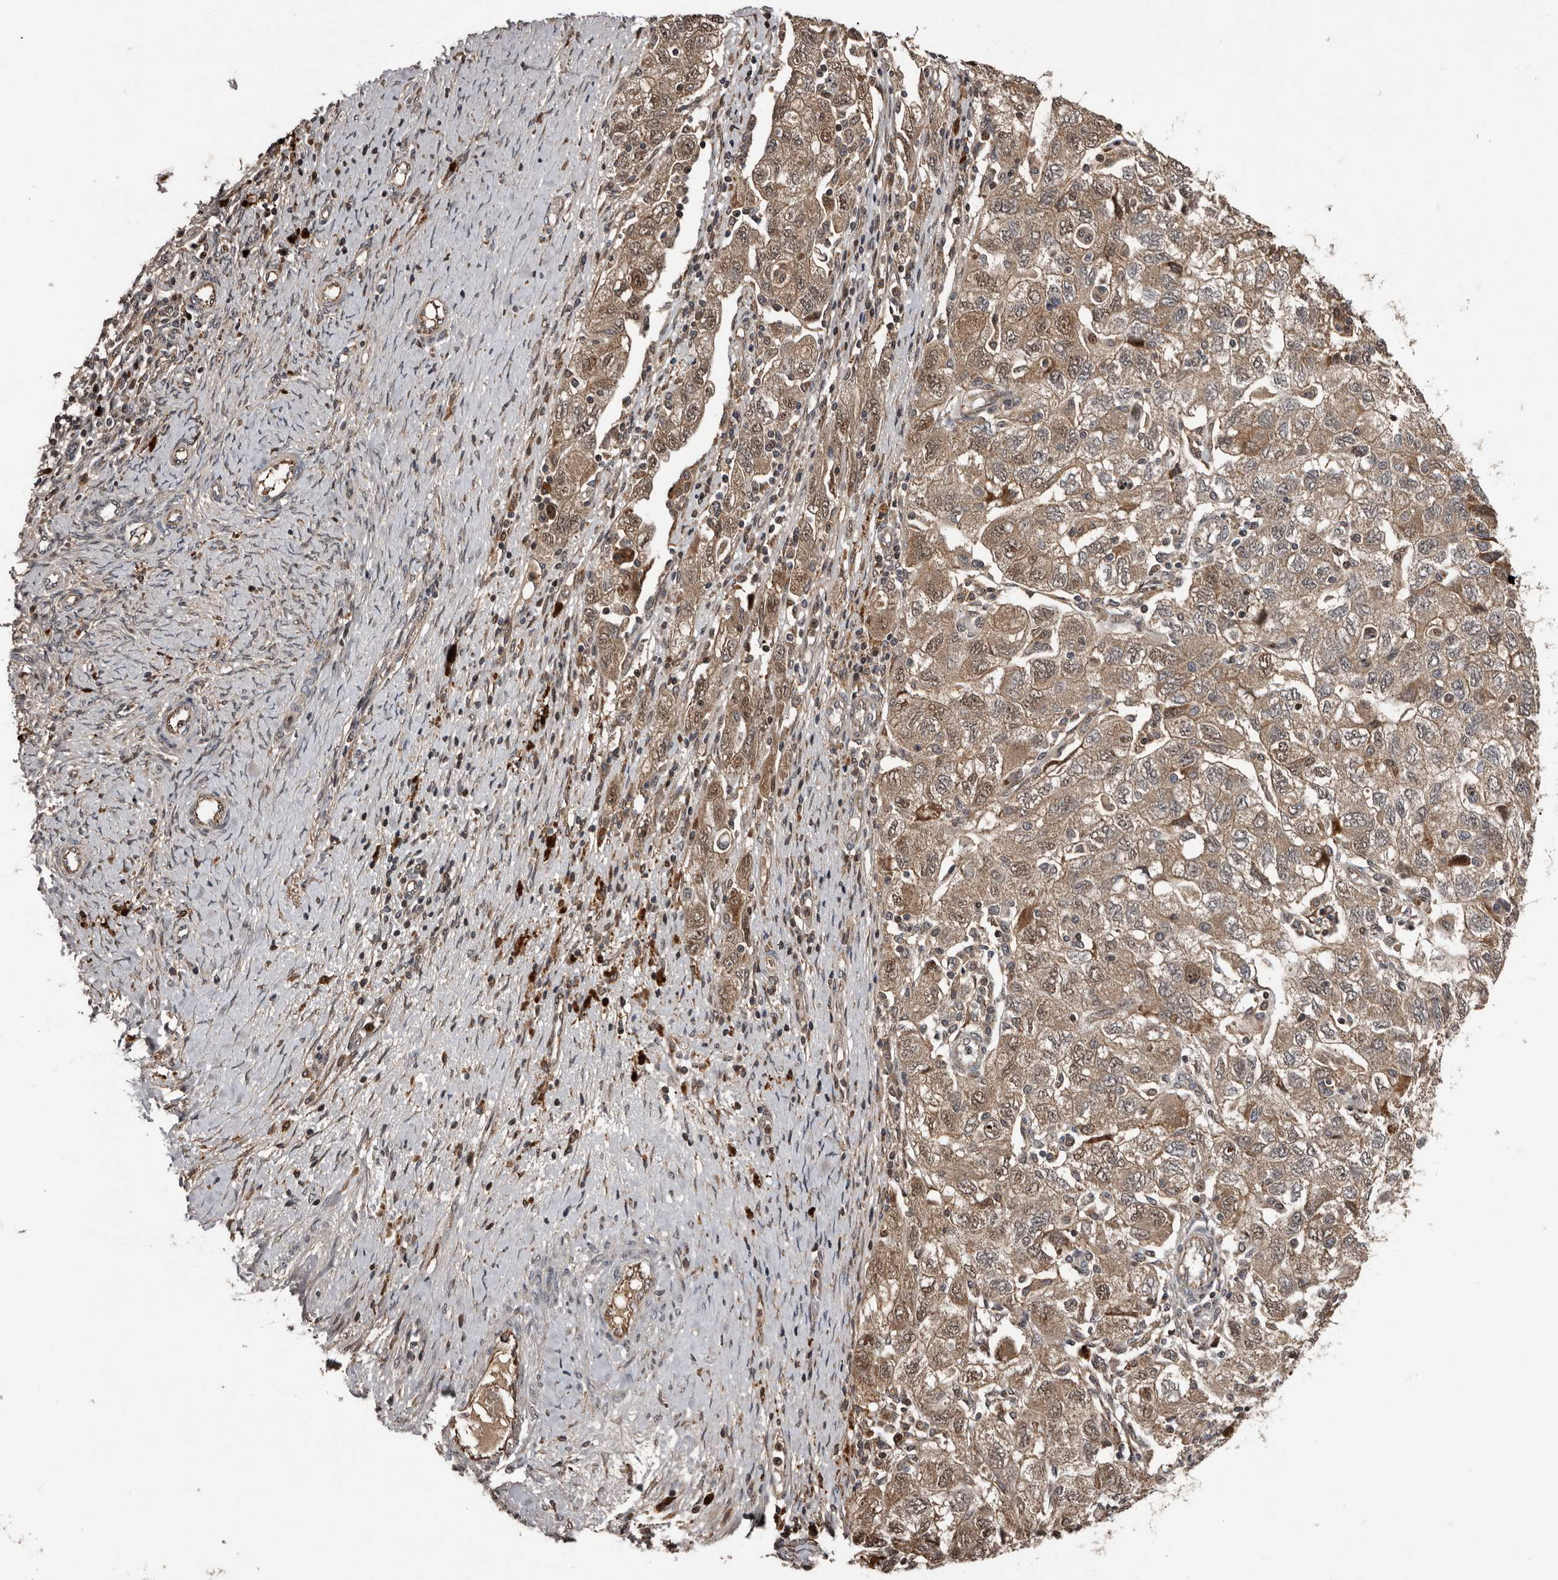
{"staining": {"intensity": "moderate", "quantity": ">75%", "location": "cytoplasmic/membranous"}, "tissue": "ovarian cancer", "cell_type": "Tumor cells", "image_type": "cancer", "snomed": [{"axis": "morphology", "description": "Carcinoma, NOS"}, {"axis": "morphology", "description": "Cystadenocarcinoma, serous, NOS"}, {"axis": "topography", "description": "Ovary"}], "caption": "Moderate cytoplasmic/membranous positivity for a protein is present in approximately >75% of tumor cells of ovarian cancer using immunohistochemistry.", "gene": "SERTAD4", "patient": {"sex": "female", "age": 69}}